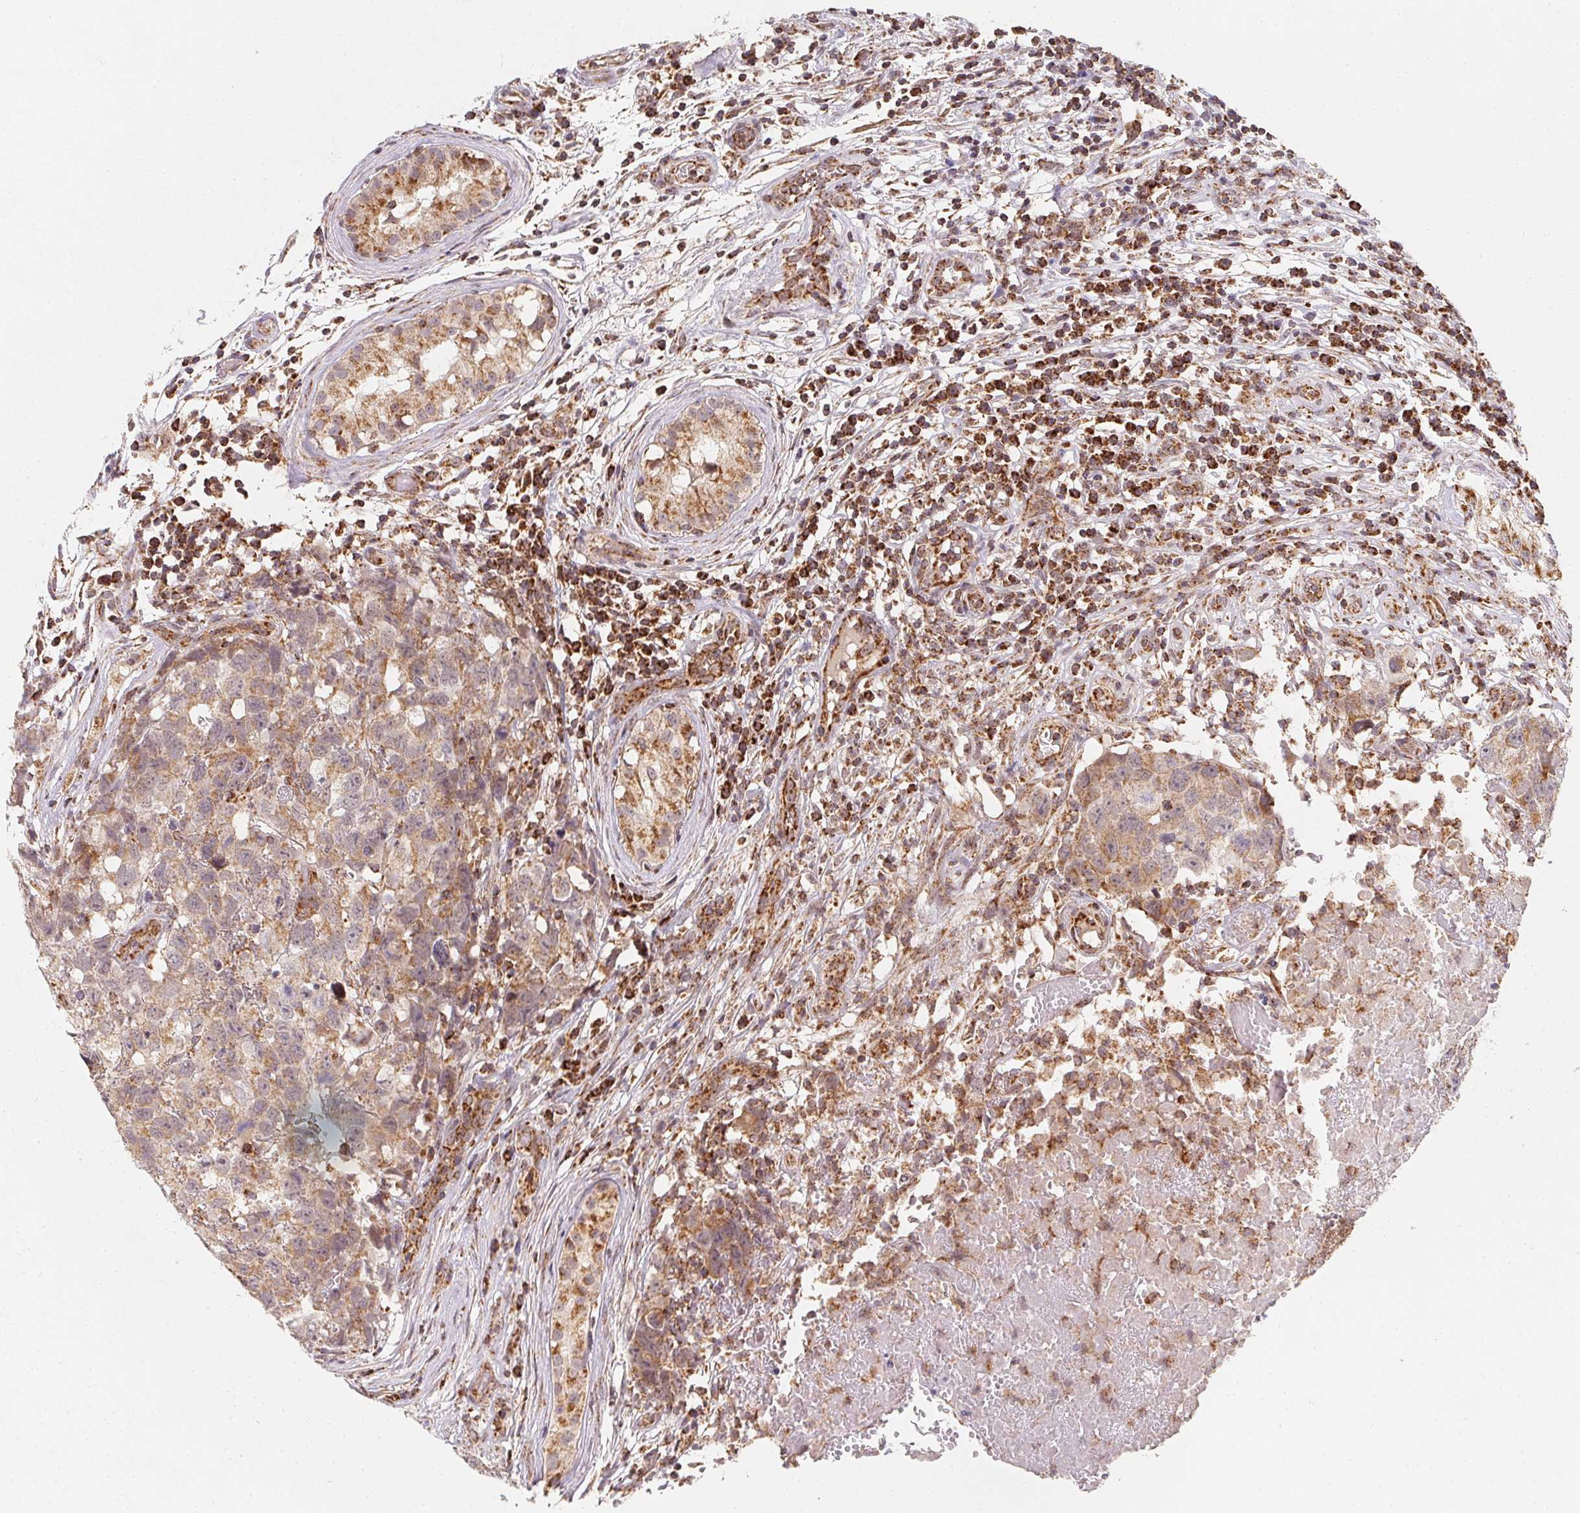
{"staining": {"intensity": "moderate", "quantity": "25%-75%", "location": "cytoplasmic/membranous"}, "tissue": "testis cancer", "cell_type": "Tumor cells", "image_type": "cancer", "snomed": [{"axis": "morphology", "description": "Carcinoma, Embryonal, NOS"}, {"axis": "topography", "description": "Testis"}], "caption": "Immunohistochemistry (IHC) (DAB (3,3'-diaminobenzidine)) staining of human testis embryonal carcinoma exhibits moderate cytoplasmic/membranous protein positivity in about 25%-75% of tumor cells.", "gene": "NDUFS6", "patient": {"sex": "male", "age": 22}}